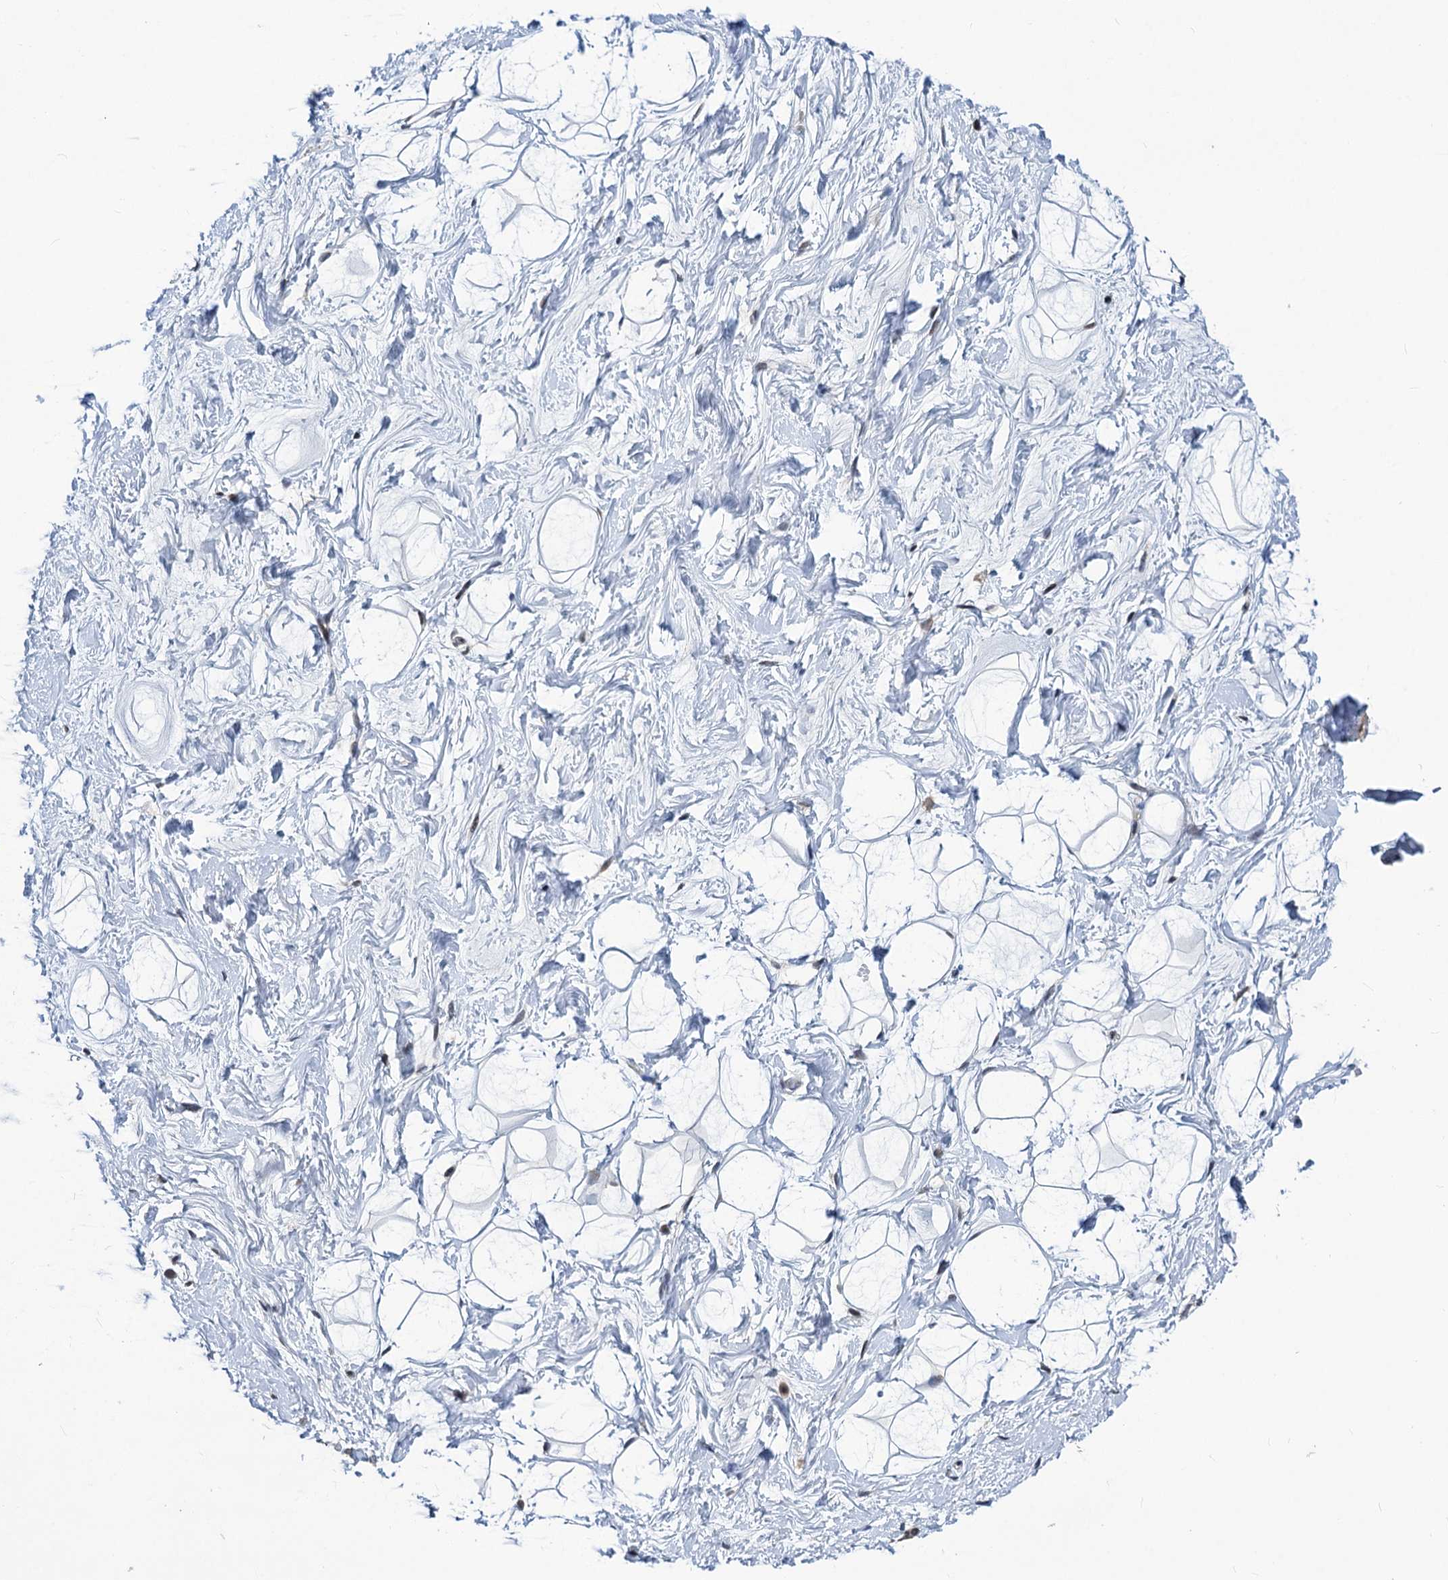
{"staining": {"intensity": "moderate", "quantity": ">75%", "location": "nuclear"}, "tissue": "breast", "cell_type": "Adipocytes", "image_type": "normal", "snomed": [{"axis": "morphology", "description": "Normal tissue, NOS"}, {"axis": "morphology", "description": "Adenoma, NOS"}, {"axis": "topography", "description": "Breast"}], "caption": "Moderate nuclear protein positivity is appreciated in about >75% of adipocytes in breast.", "gene": "PHF8", "patient": {"sex": "female", "age": 23}}